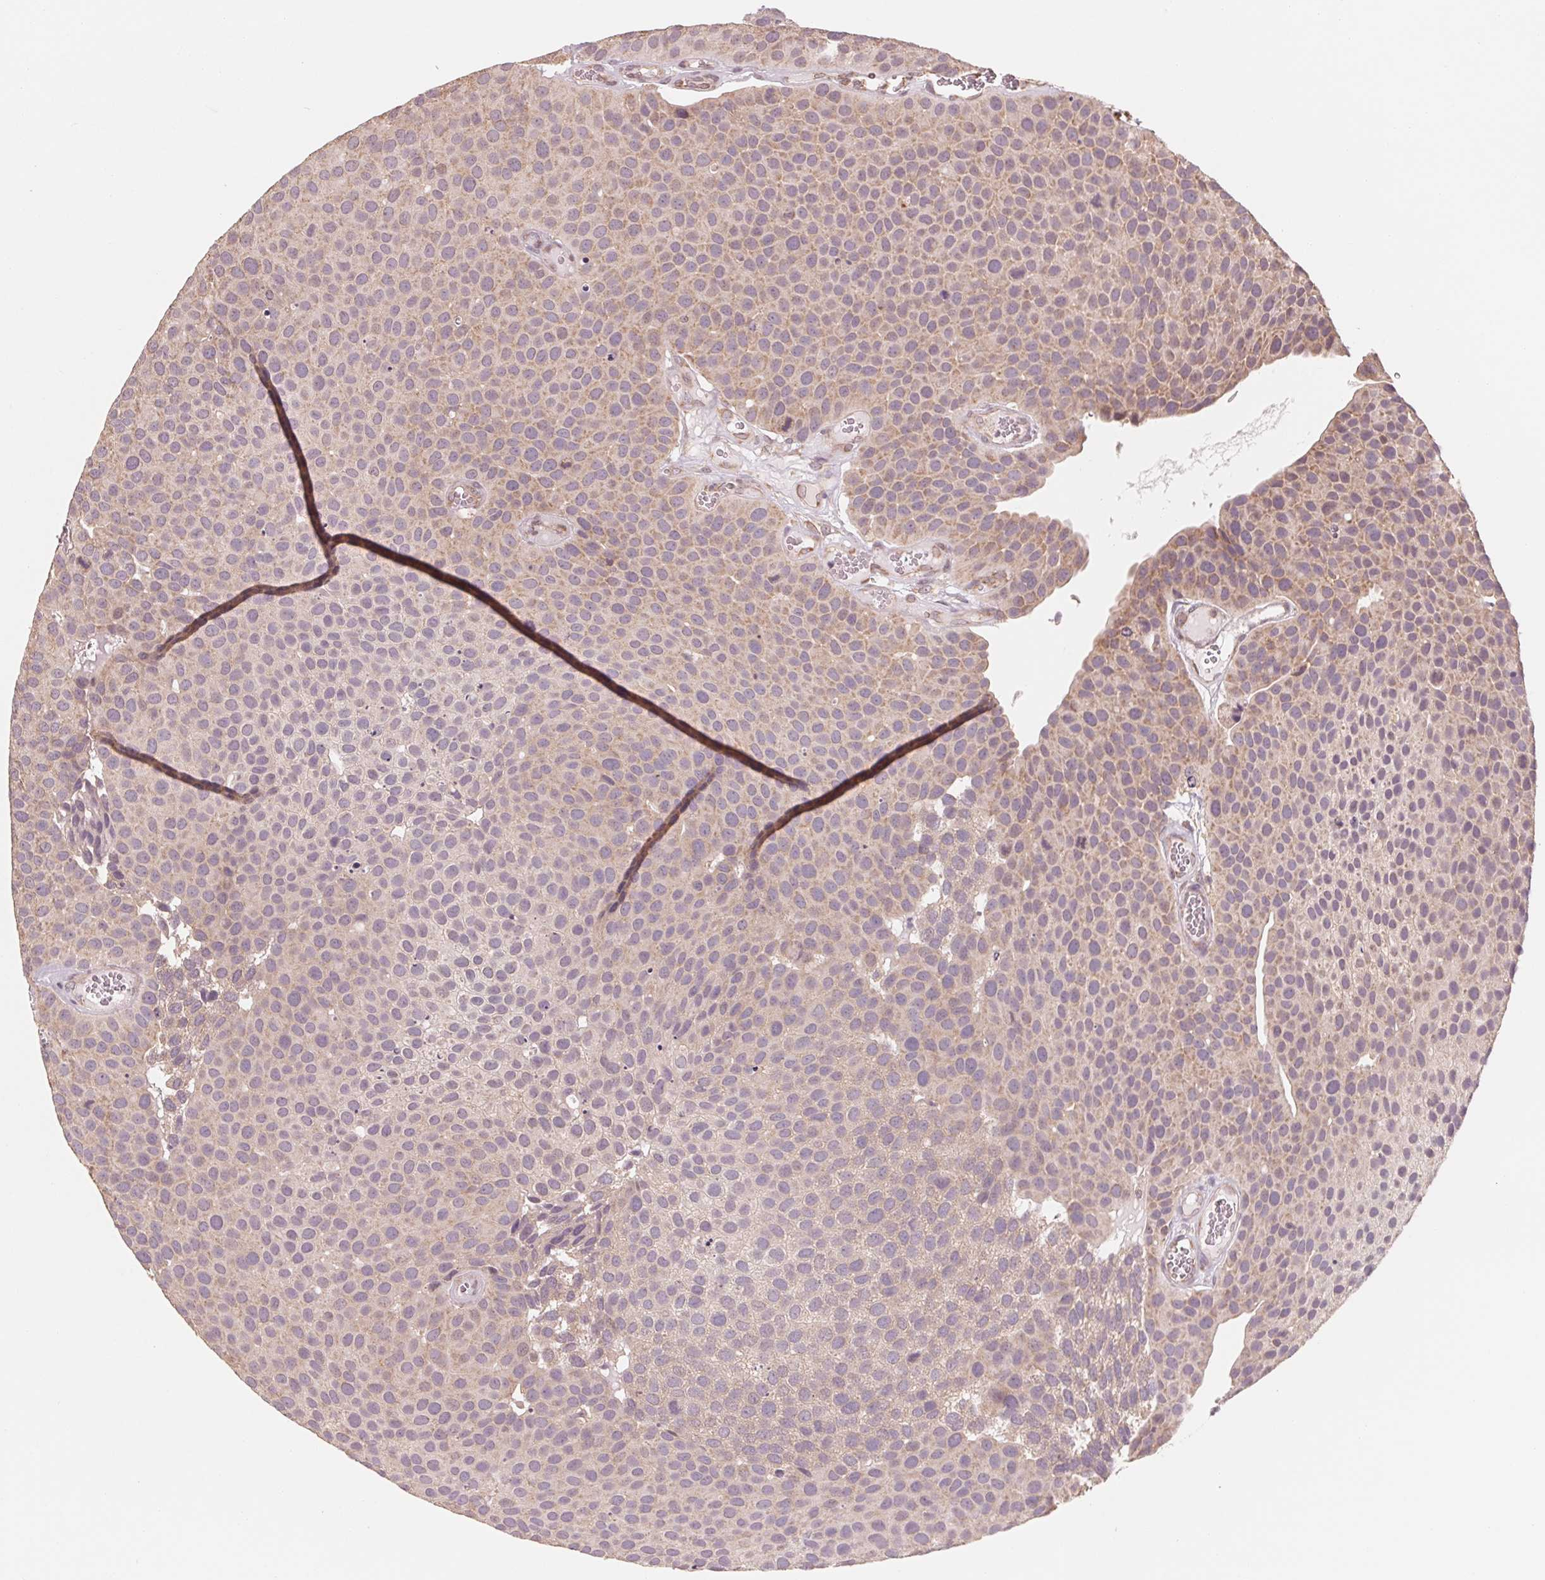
{"staining": {"intensity": "weak", "quantity": "<25%", "location": "cytoplasmic/membranous"}, "tissue": "urothelial cancer", "cell_type": "Tumor cells", "image_type": "cancer", "snomed": [{"axis": "morphology", "description": "Urothelial carcinoma, Low grade"}, {"axis": "topography", "description": "Urinary bladder"}], "caption": "Urothelial cancer was stained to show a protein in brown. There is no significant staining in tumor cells.", "gene": "GIGYF2", "patient": {"sex": "female", "age": 69}}